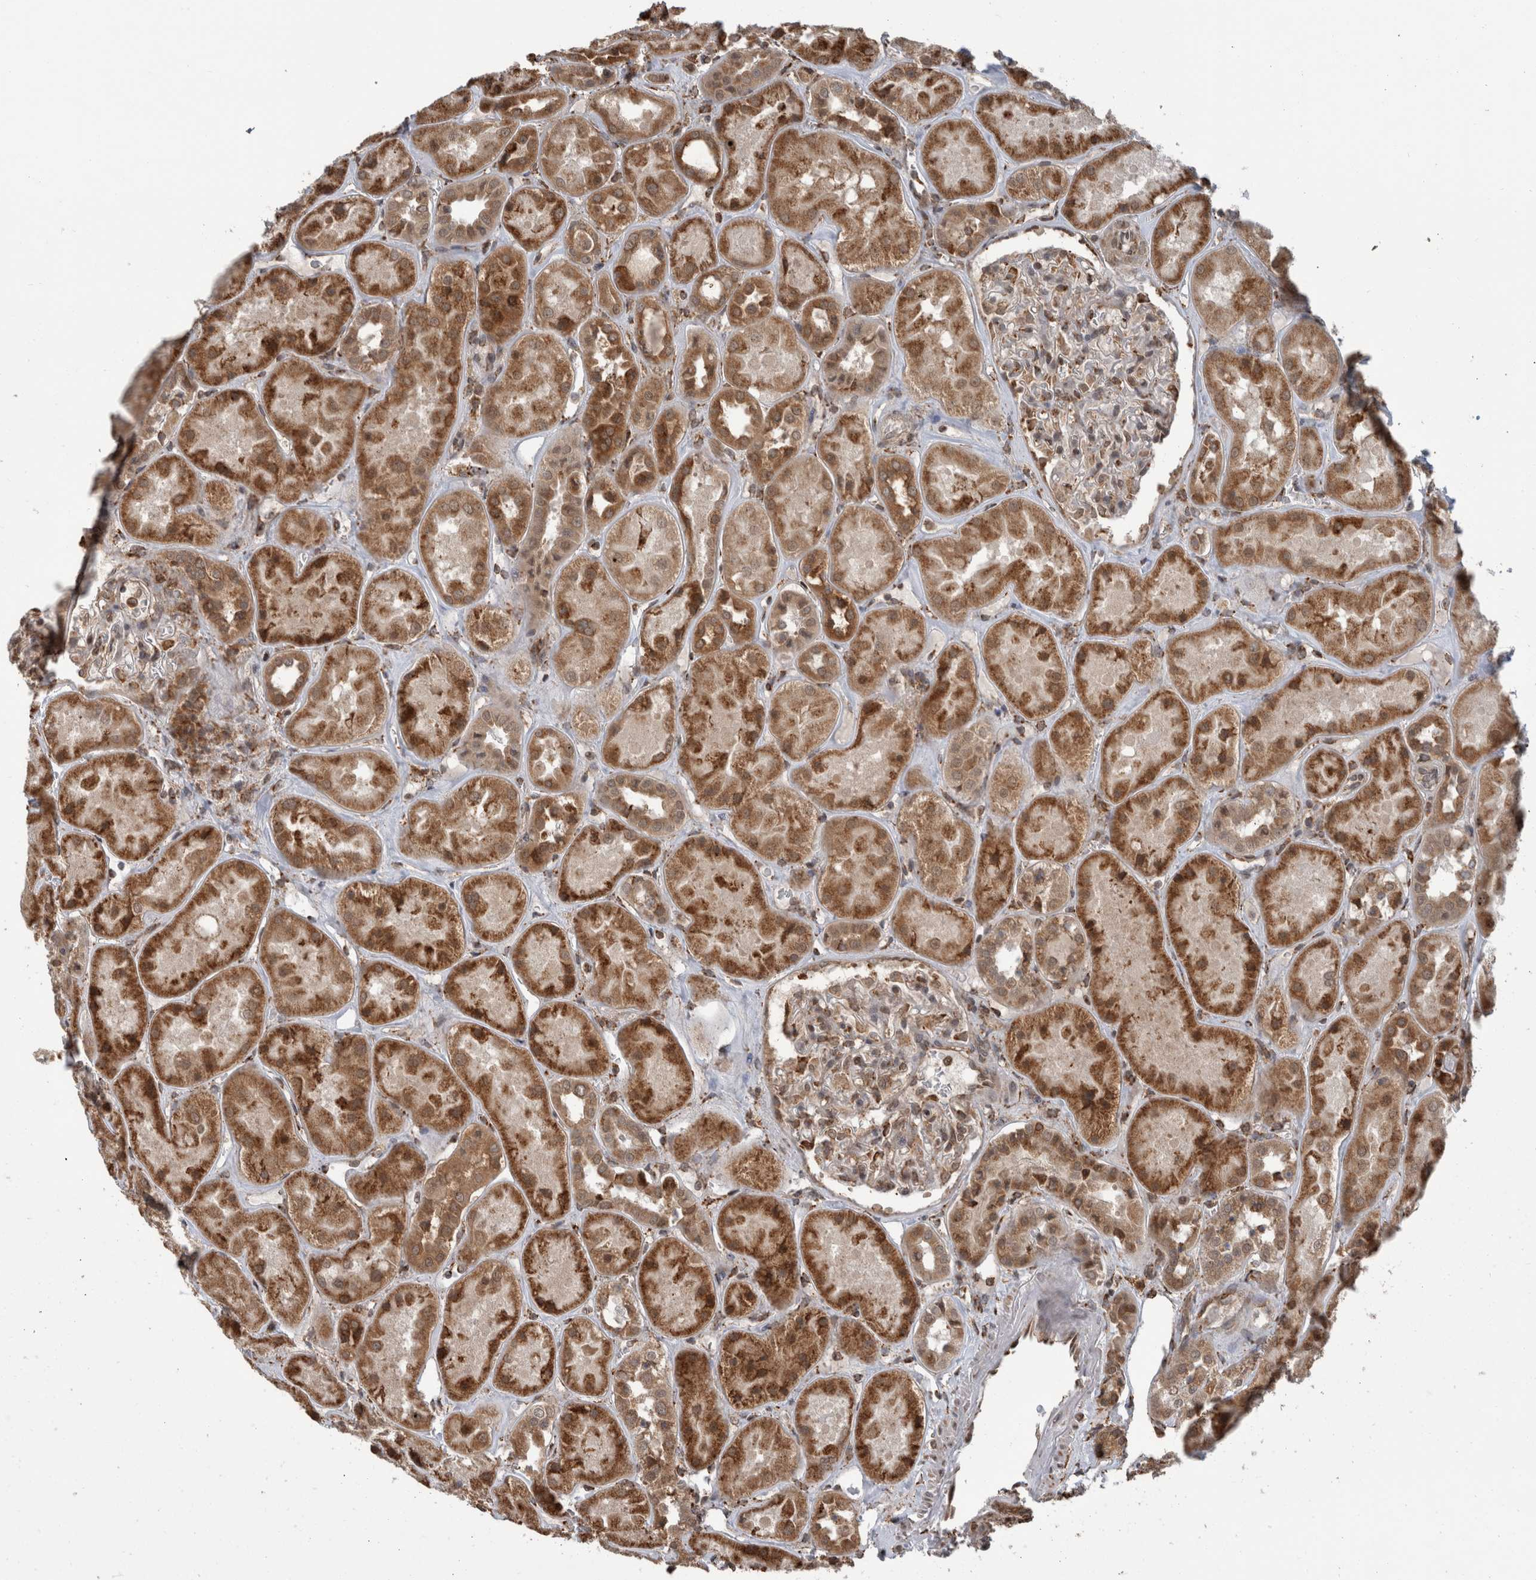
{"staining": {"intensity": "weak", "quantity": "<25%", "location": "nuclear"}, "tissue": "kidney", "cell_type": "Cells in glomeruli", "image_type": "normal", "snomed": [{"axis": "morphology", "description": "Normal tissue, NOS"}, {"axis": "topography", "description": "Kidney"}], "caption": "This photomicrograph is of unremarkable kidney stained with immunohistochemistry to label a protein in brown with the nuclei are counter-stained blue. There is no staining in cells in glomeruli.", "gene": "MS4A7", "patient": {"sex": "male", "age": 70}}